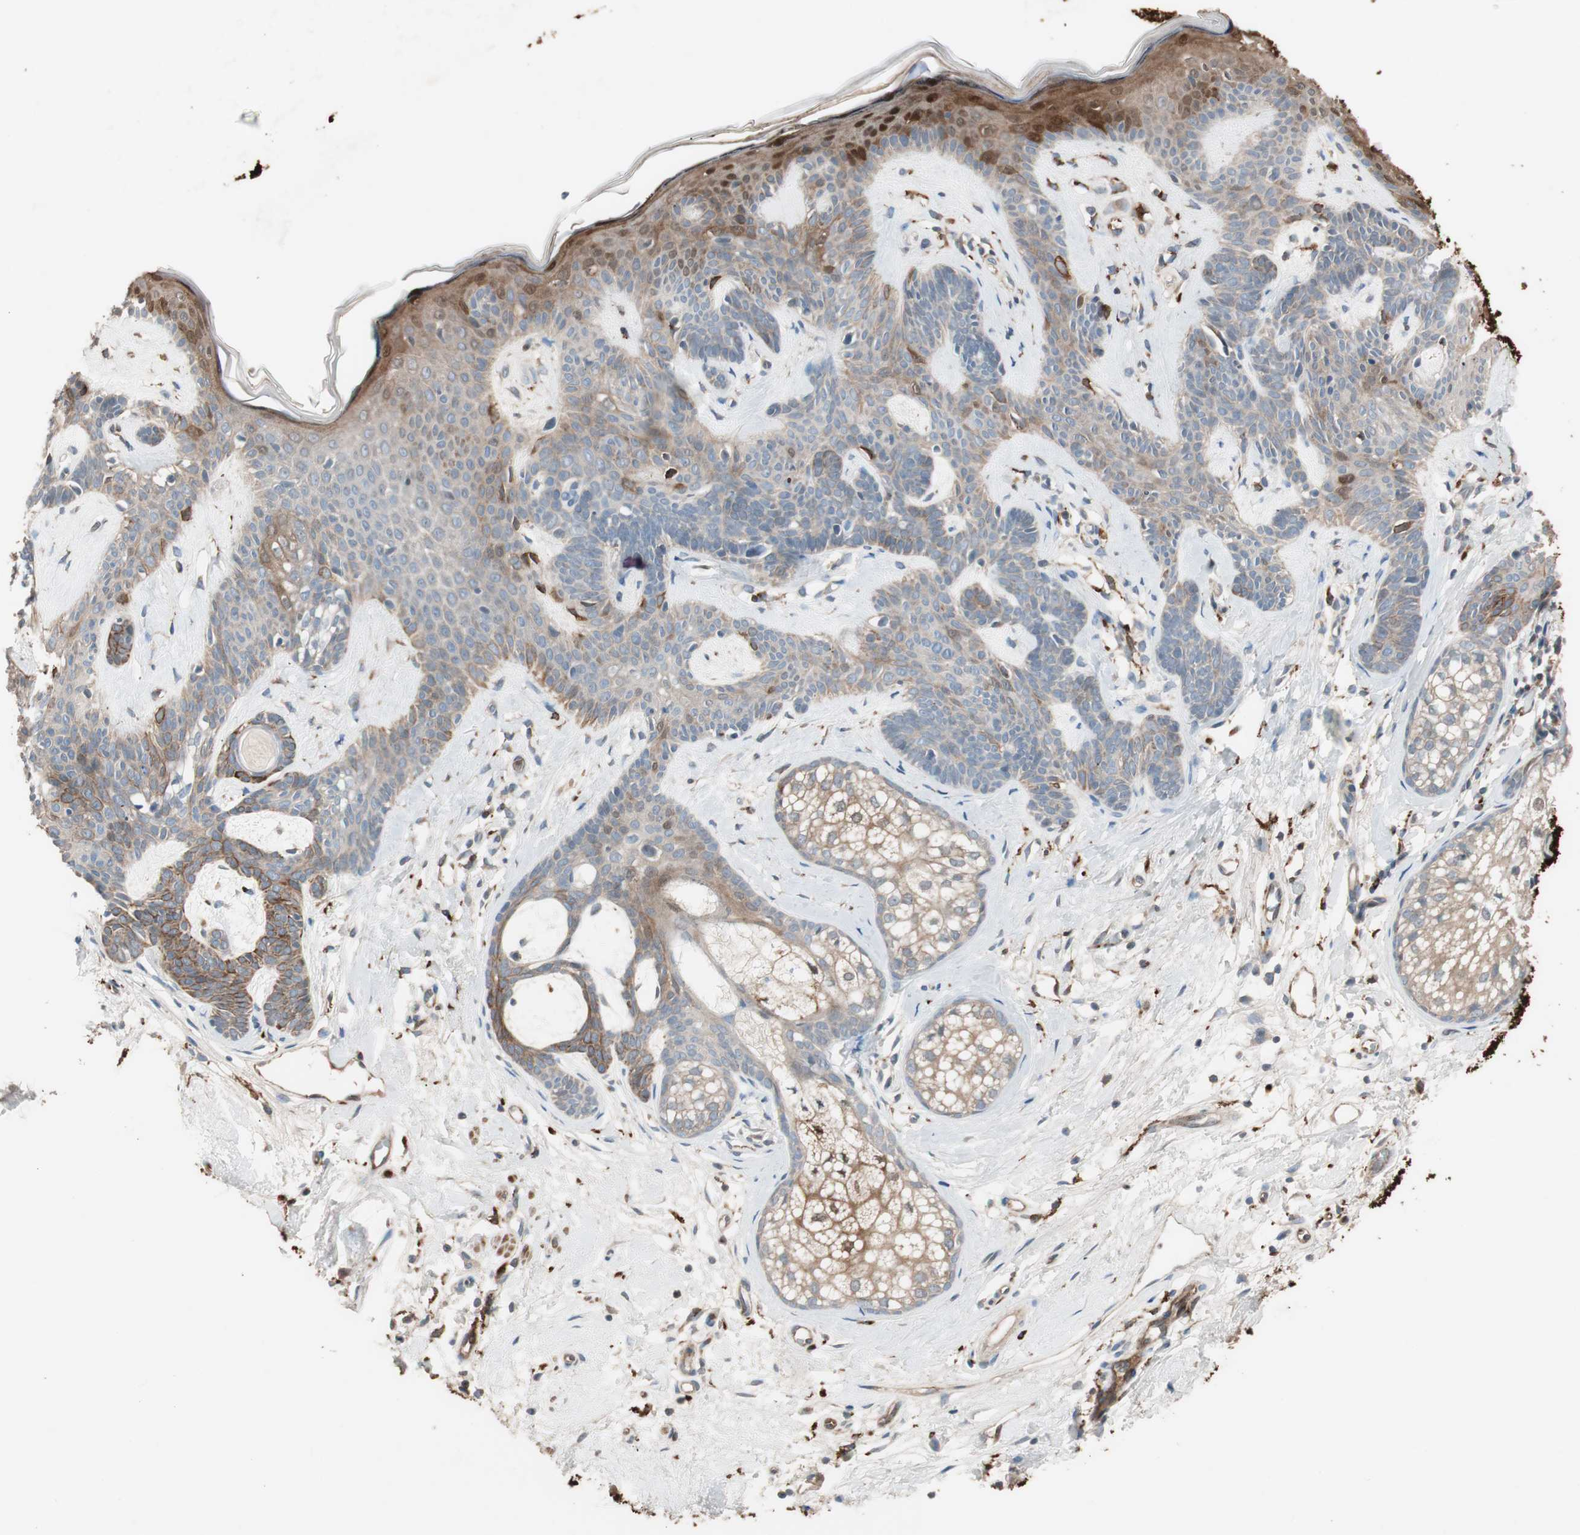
{"staining": {"intensity": "moderate", "quantity": ">75%", "location": "cytoplasmic/membranous"}, "tissue": "skin cancer", "cell_type": "Tumor cells", "image_type": "cancer", "snomed": [{"axis": "morphology", "description": "Developmental malformation"}, {"axis": "morphology", "description": "Basal cell carcinoma"}, {"axis": "topography", "description": "Skin"}], "caption": "This is an image of immunohistochemistry staining of skin cancer, which shows moderate expression in the cytoplasmic/membranous of tumor cells.", "gene": "STAB1", "patient": {"sex": "female", "age": 62}}